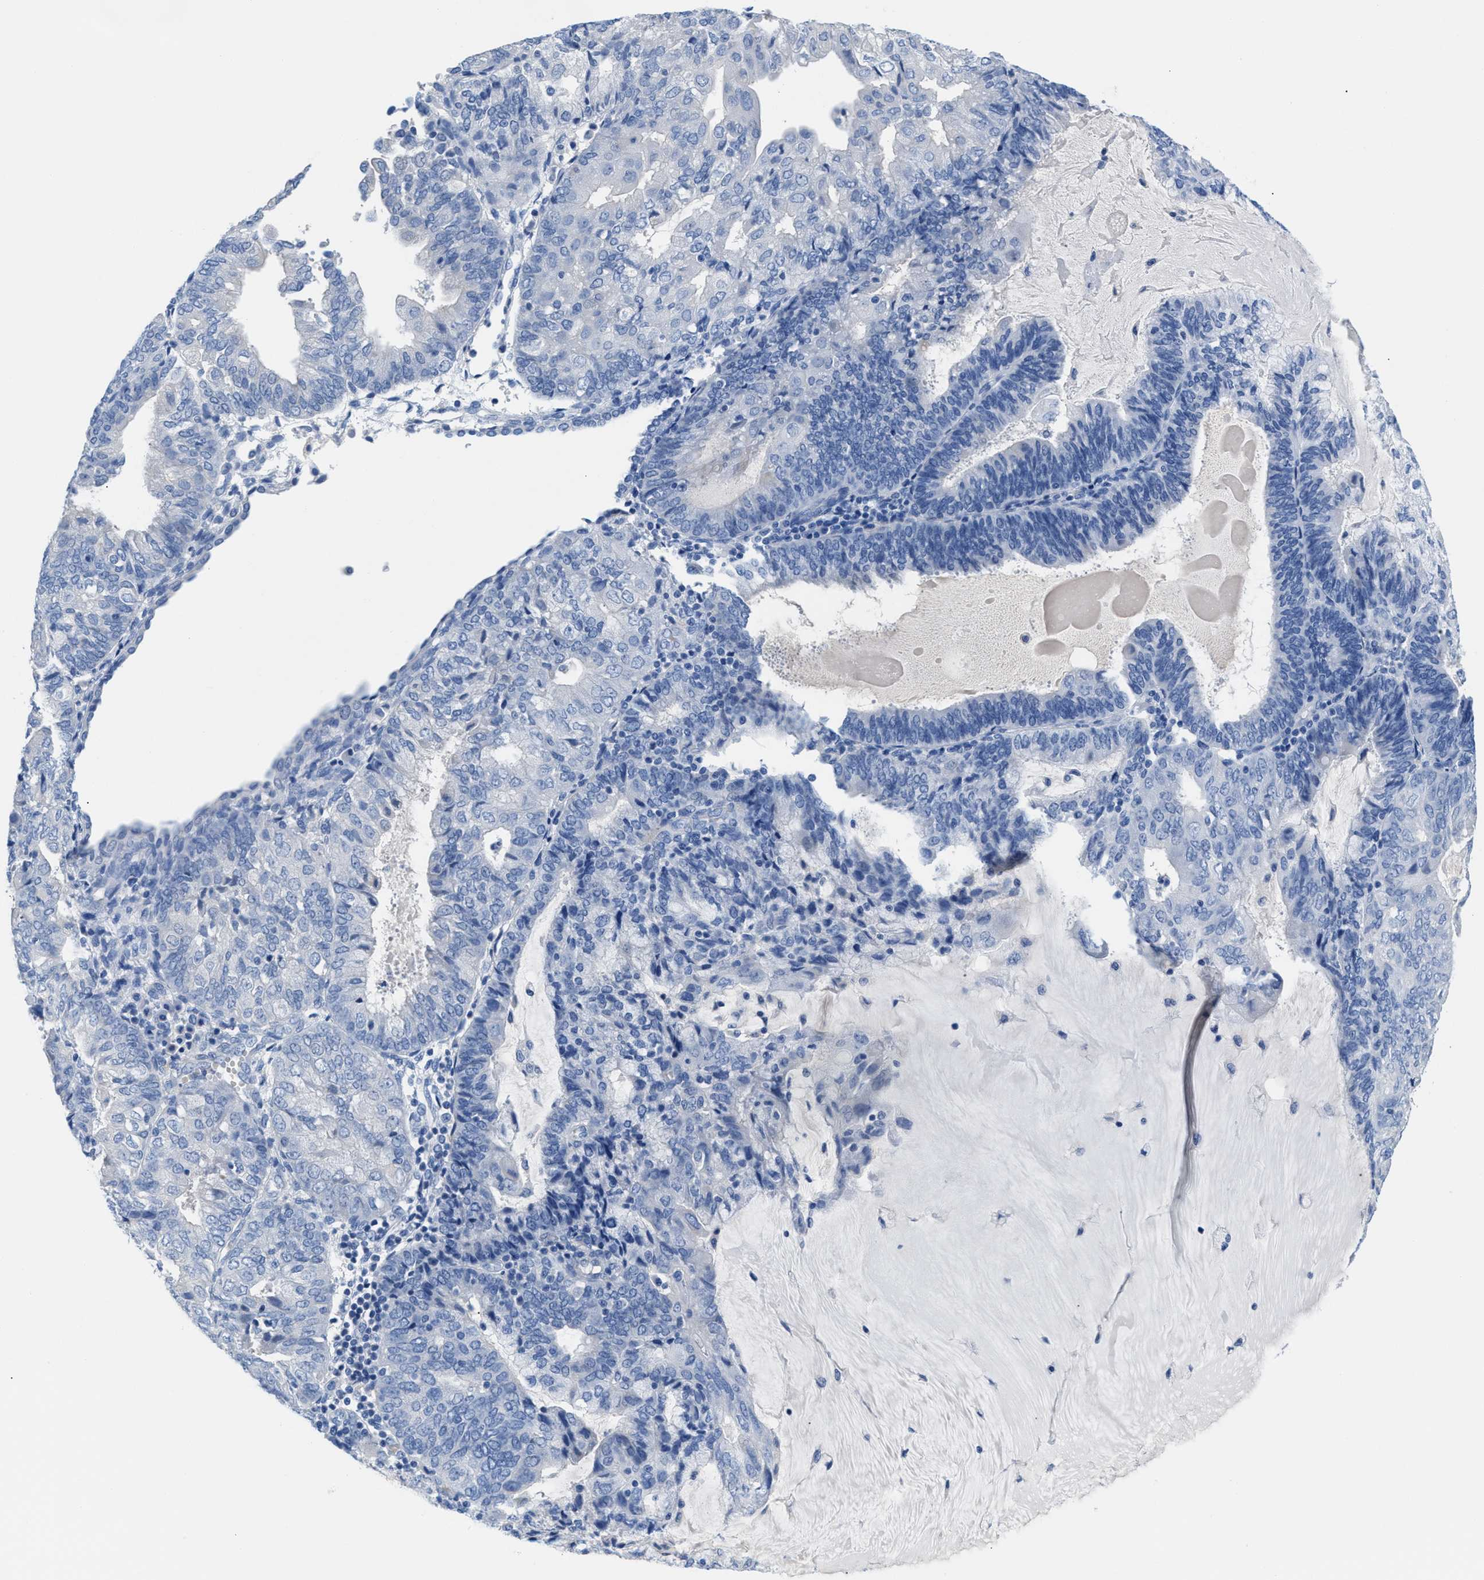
{"staining": {"intensity": "negative", "quantity": "none", "location": "none"}, "tissue": "endometrial cancer", "cell_type": "Tumor cells", "image_type": "cancer", "snomed": [{"axis": "morphology", "description": "Adenocarcinoma, NOS"}, {"axis": "topography", "description": "Endometrium"}], "caption": "An image of human endometrial cancer is negative for staining in tumor cells.", "gene": "SLFN13", "patient": {"sex": "female", "age": 81}}